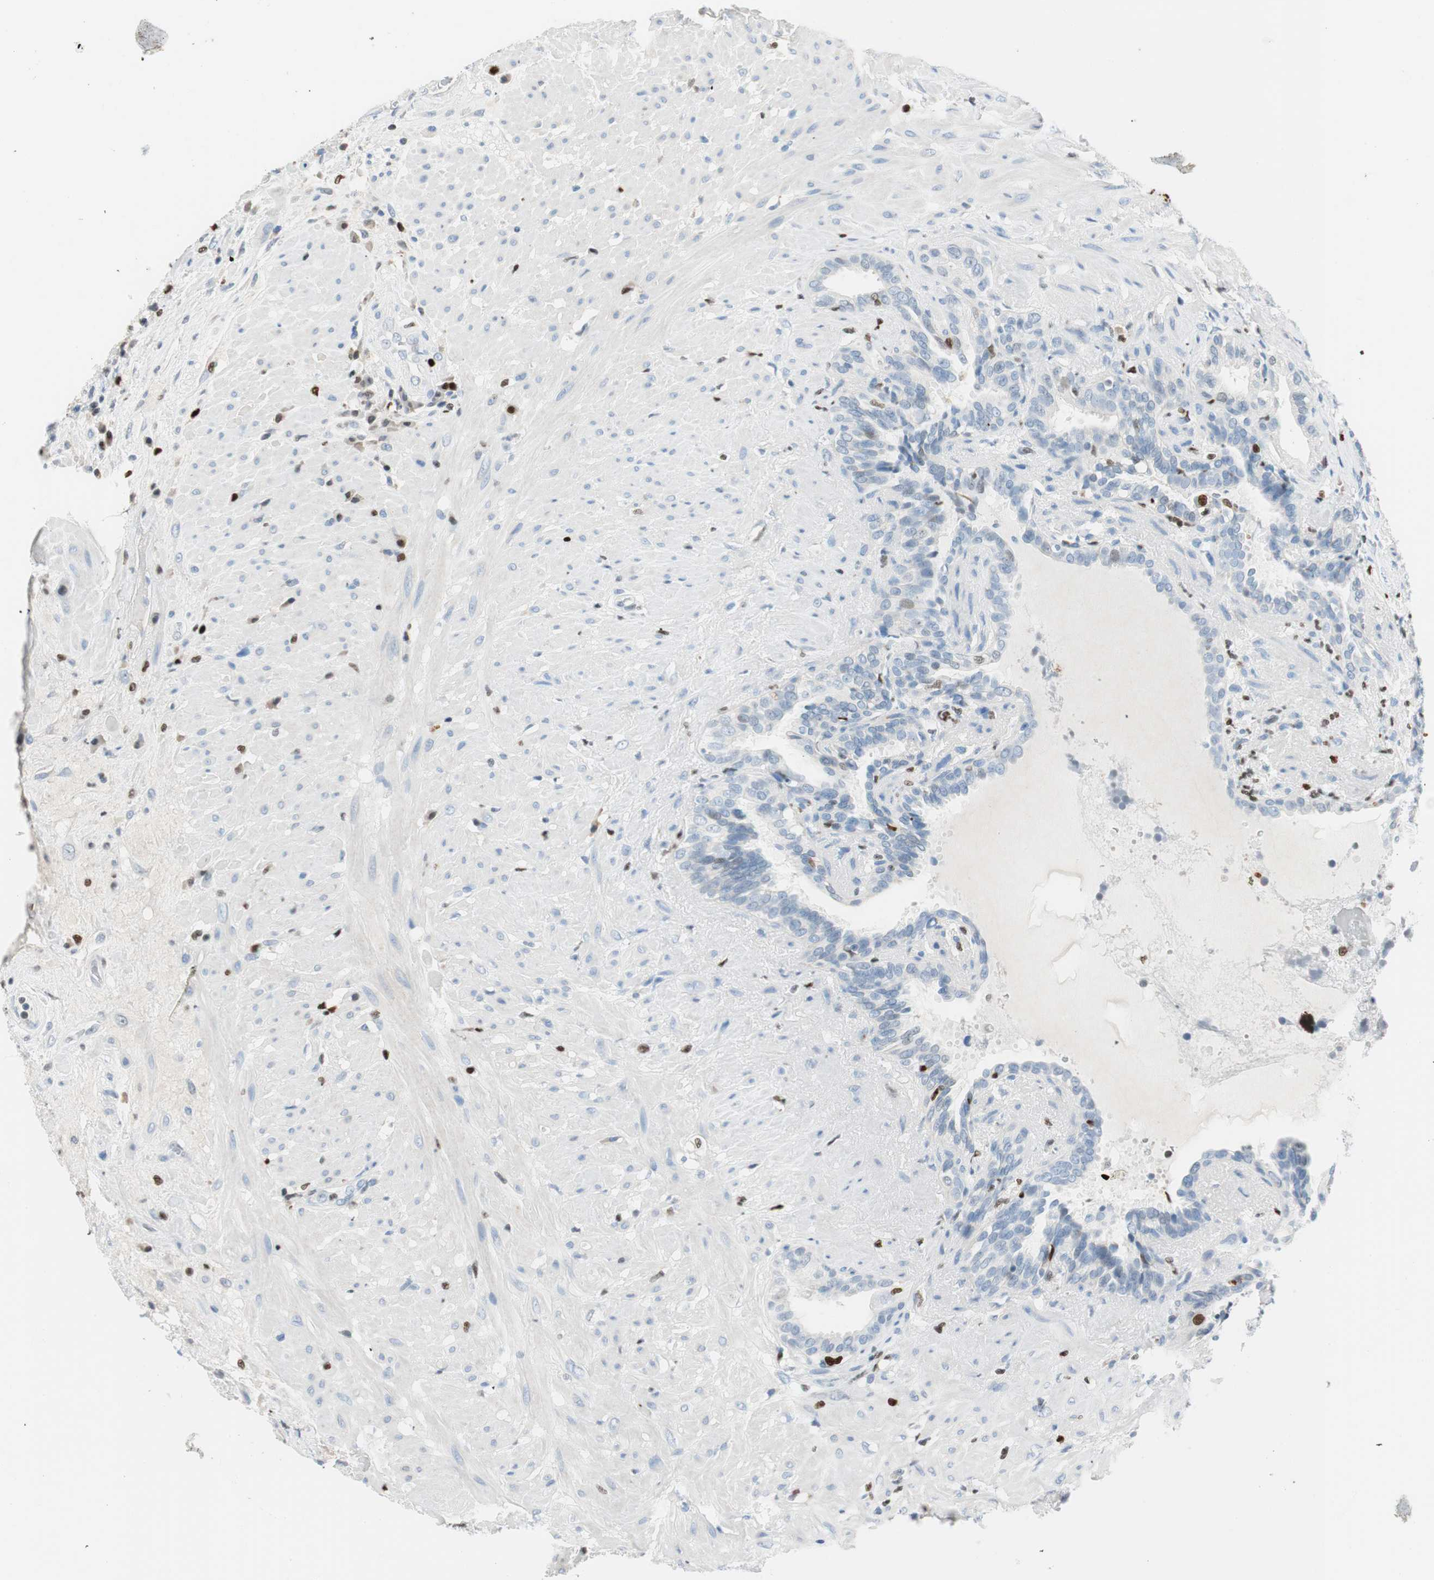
{"staining": {"intensity": "negative", "quantity": "none", "location": "none"}, "tissue": "seminal vesicle", "cell_type": "Glandular cells", "image_type": "normal", "snomed": [{"axis": "morphology", "description": "Normal tissue, NOS"}, {"axis": "topography", "description": "Seminal veicle"}], "caption": "Immunohistochemistry (IHC) image of unremarkable human seminal vesicle stained for a protein (brown), which displays no expression in glandular cells. (DAB immunohistochemistry (IHC), high magnification).", "gene": "EZH2", "patient": {"sex": "male", "age": 61}}